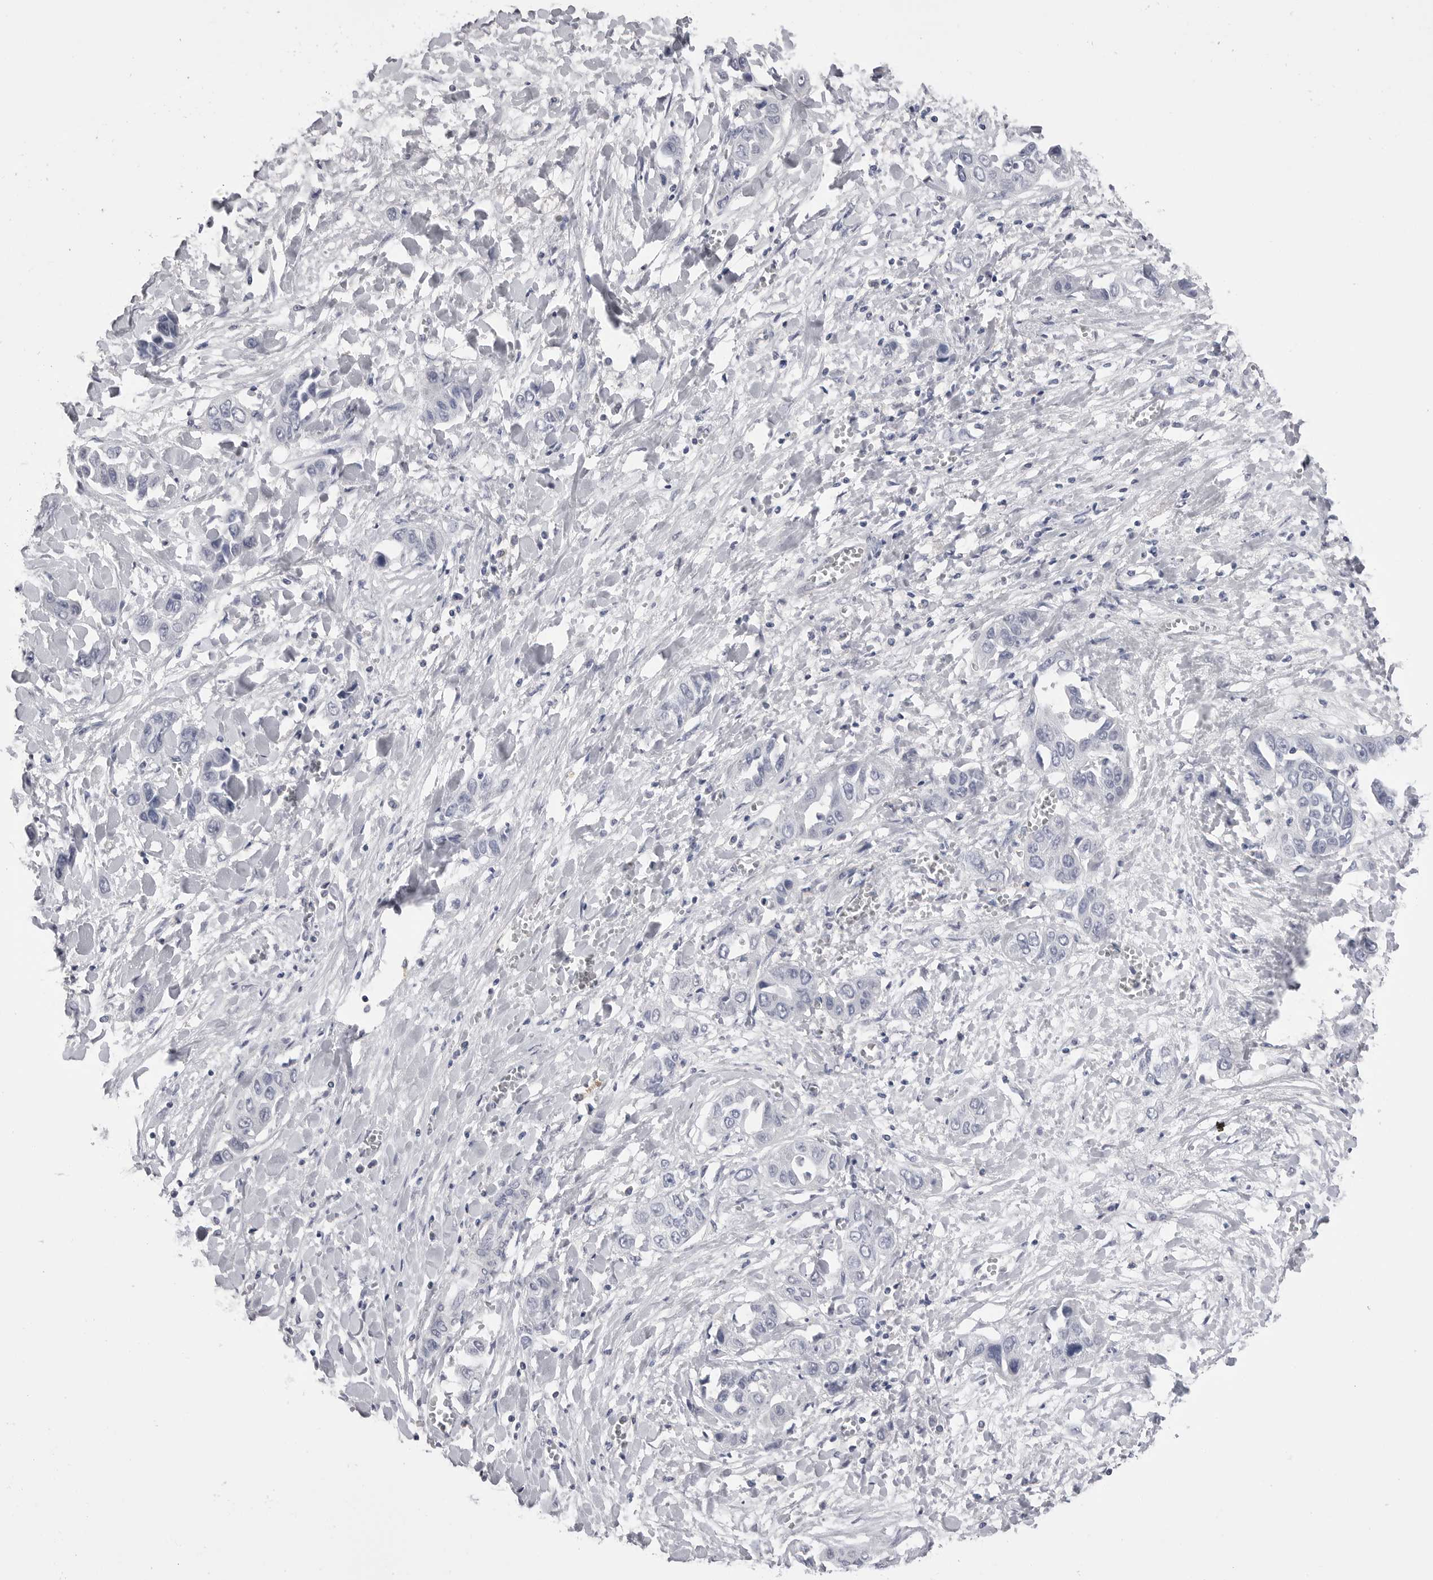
{"staining": {"intensity": "negative", "quantity": "none", "location": "none"}, "tissue": "liver cancer", "cell_type": "Tumor cells", "image_type": "cancer", "snomed": [{"axis": "morphology", "description": "Cholangiocarcinoma"}, {"axis": "topography", "description": "Liver"}], "caption": "There is no significant expression in tumor cells of liver cholangiocarcinoma. (Immunohistochemistry (ihc), brightfield microscopy, high magnification).", "gene": "DLGAP3", "patient": {"sex": "female", "age": 52}}